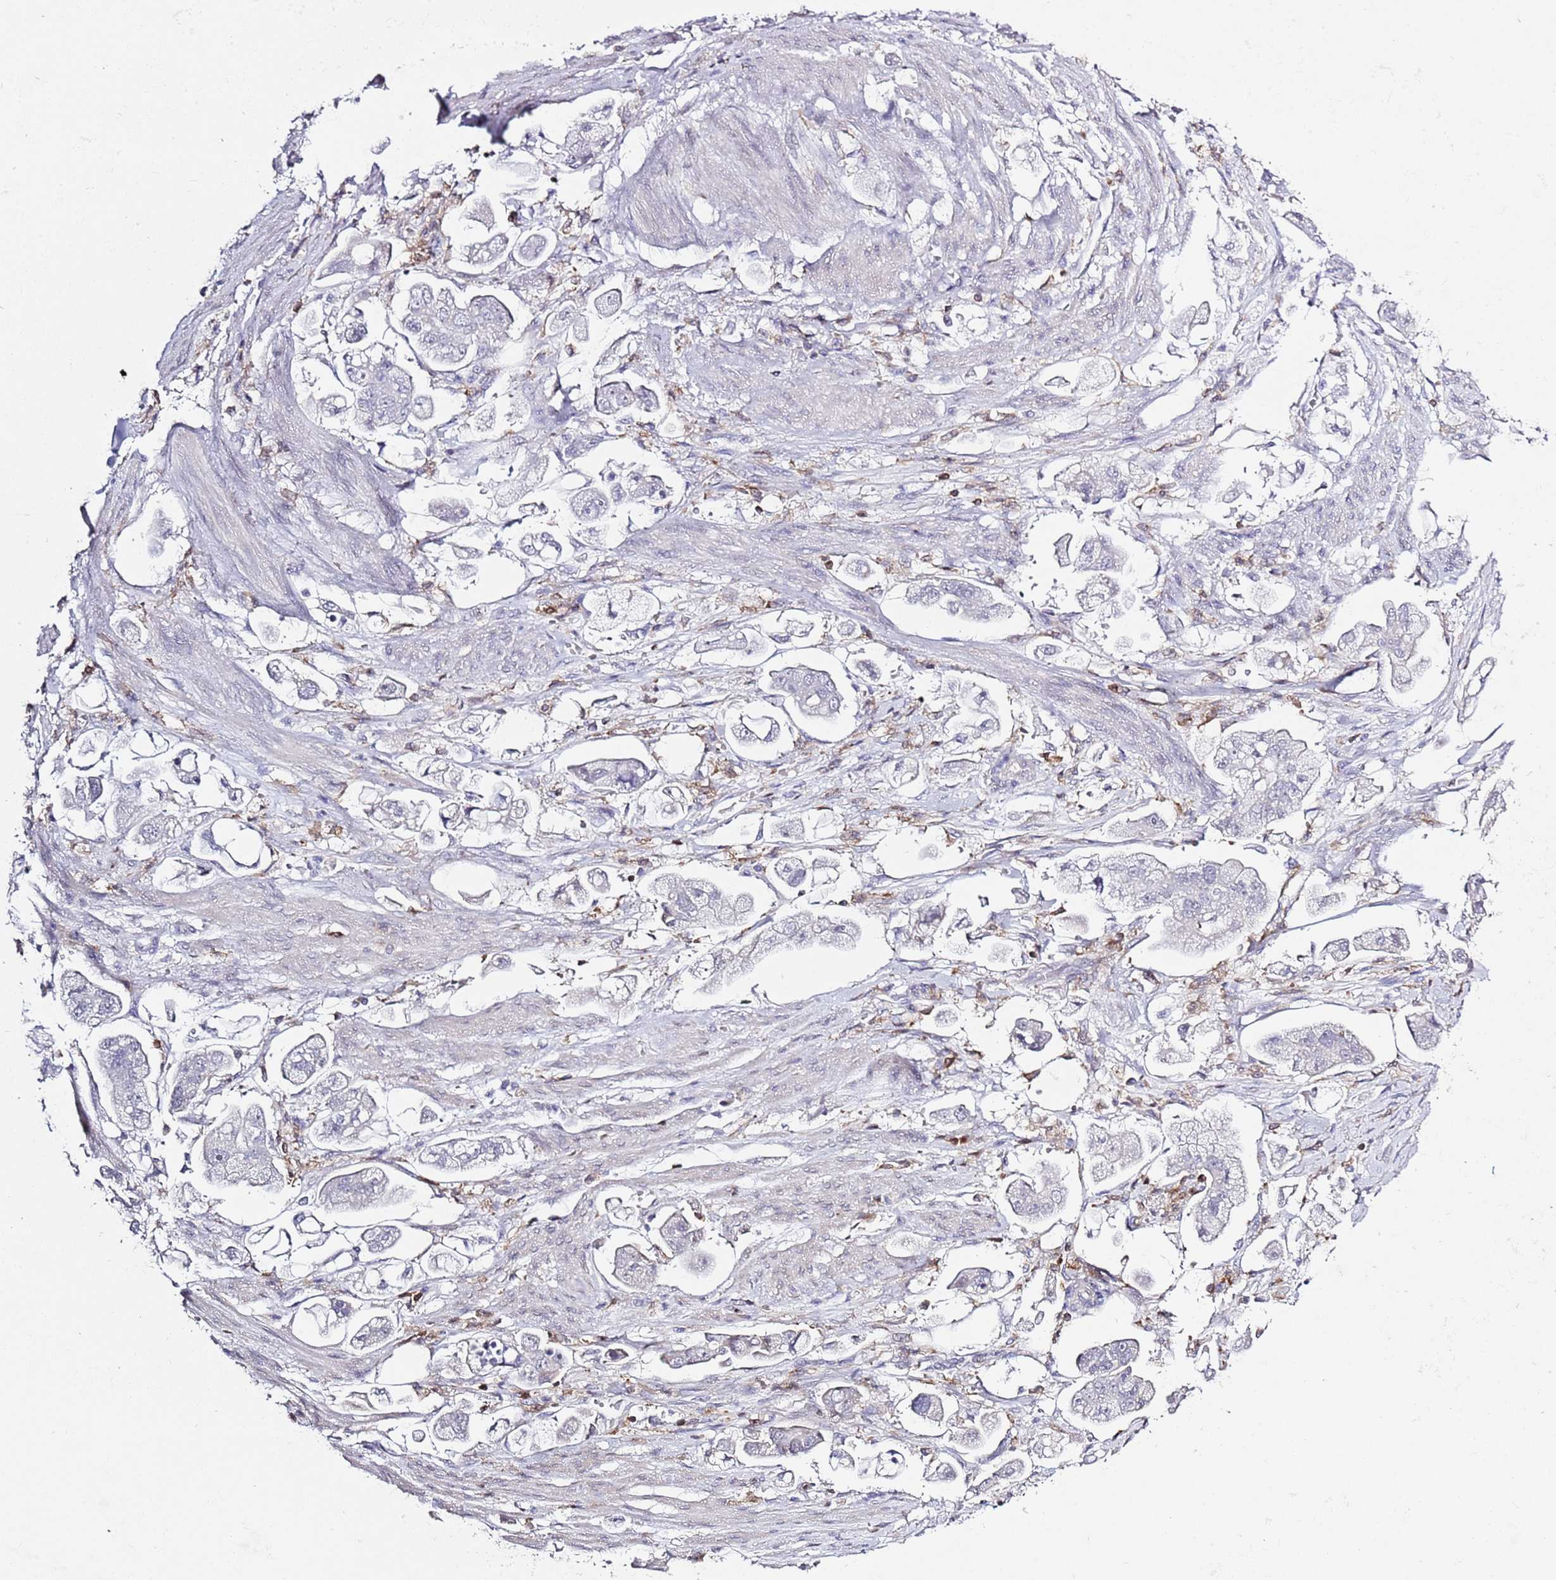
{"staining": {"intensity": "negative", "quantity": "none", "location": "none"}, "tissue": "stomach cancer", "cell_type": "Tumor cells", "image_type": "cancer", "snomed": [{"axis": "morphology", "description": "Adenocarcinoma, NOS"}, {"axis": "topography", "description": "Stomach"}], "caption": "Stomach cancer (adenocarcinoma) stained for a protein using IHC exhibits no expression tumor cells.", "gene": "LPXN", "patient": {"sex": "male", "age": 62}}